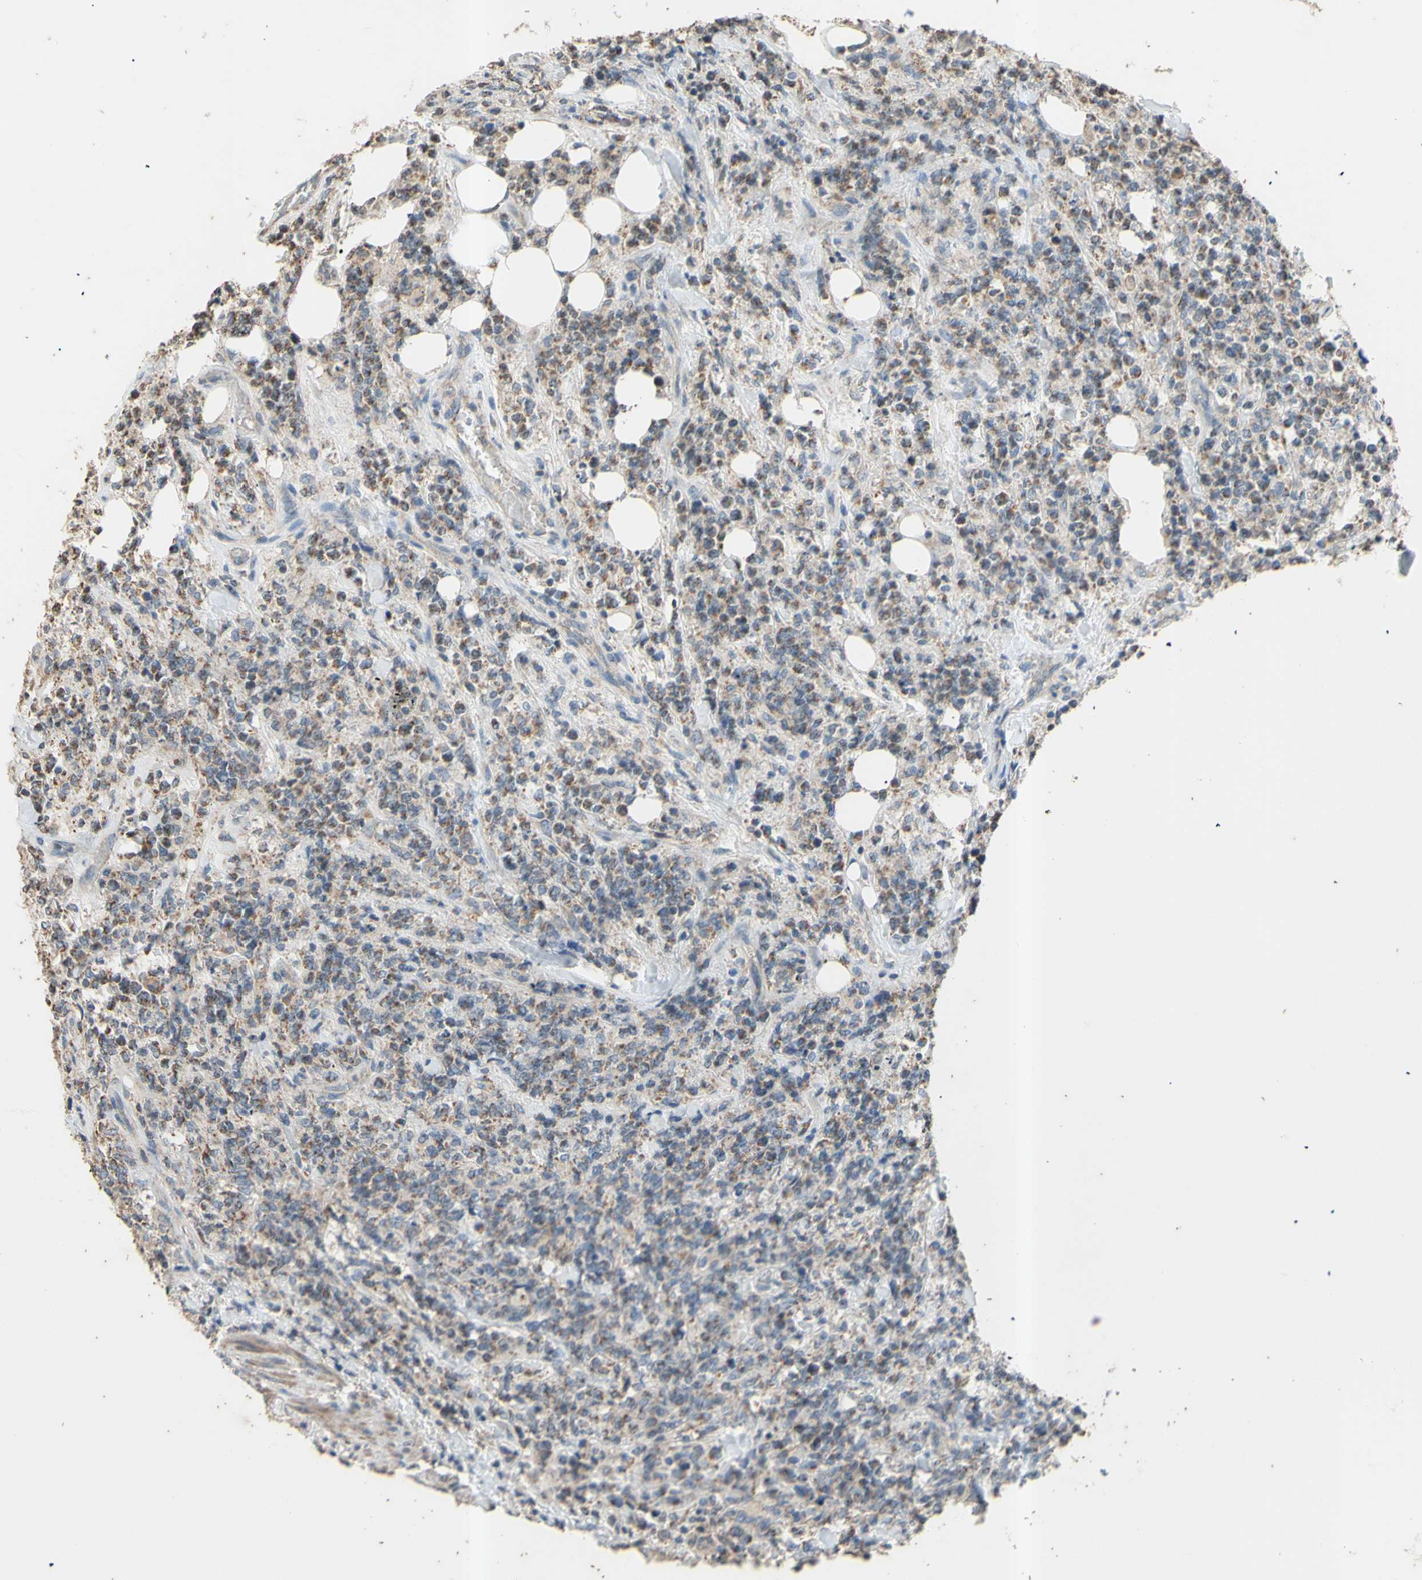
{"staining": {"intensity": "moderate", "quantity": "25%-75%", "location": "cytoplasmic/membranous"}, "tissue": "lymphoma", "cell_type": "Tumor cells", "image_type": "cancer", "snomed": [{"axis": "morphology", "description": "Malignant lymphoma, non-Hodgkin's type, High grade"}, {"axis": "topography", "description": "Soft tissue"}], "caption": "An immunohistochemistry (IHC) micrograph of tumor tissue is shown. Protein staining in brown highlights moderate cytoplasmic/membranous positivity in lymphoma within tumor cells.", "gene": "PTGIS", "patient": {"sex": "male", "age": 18}}